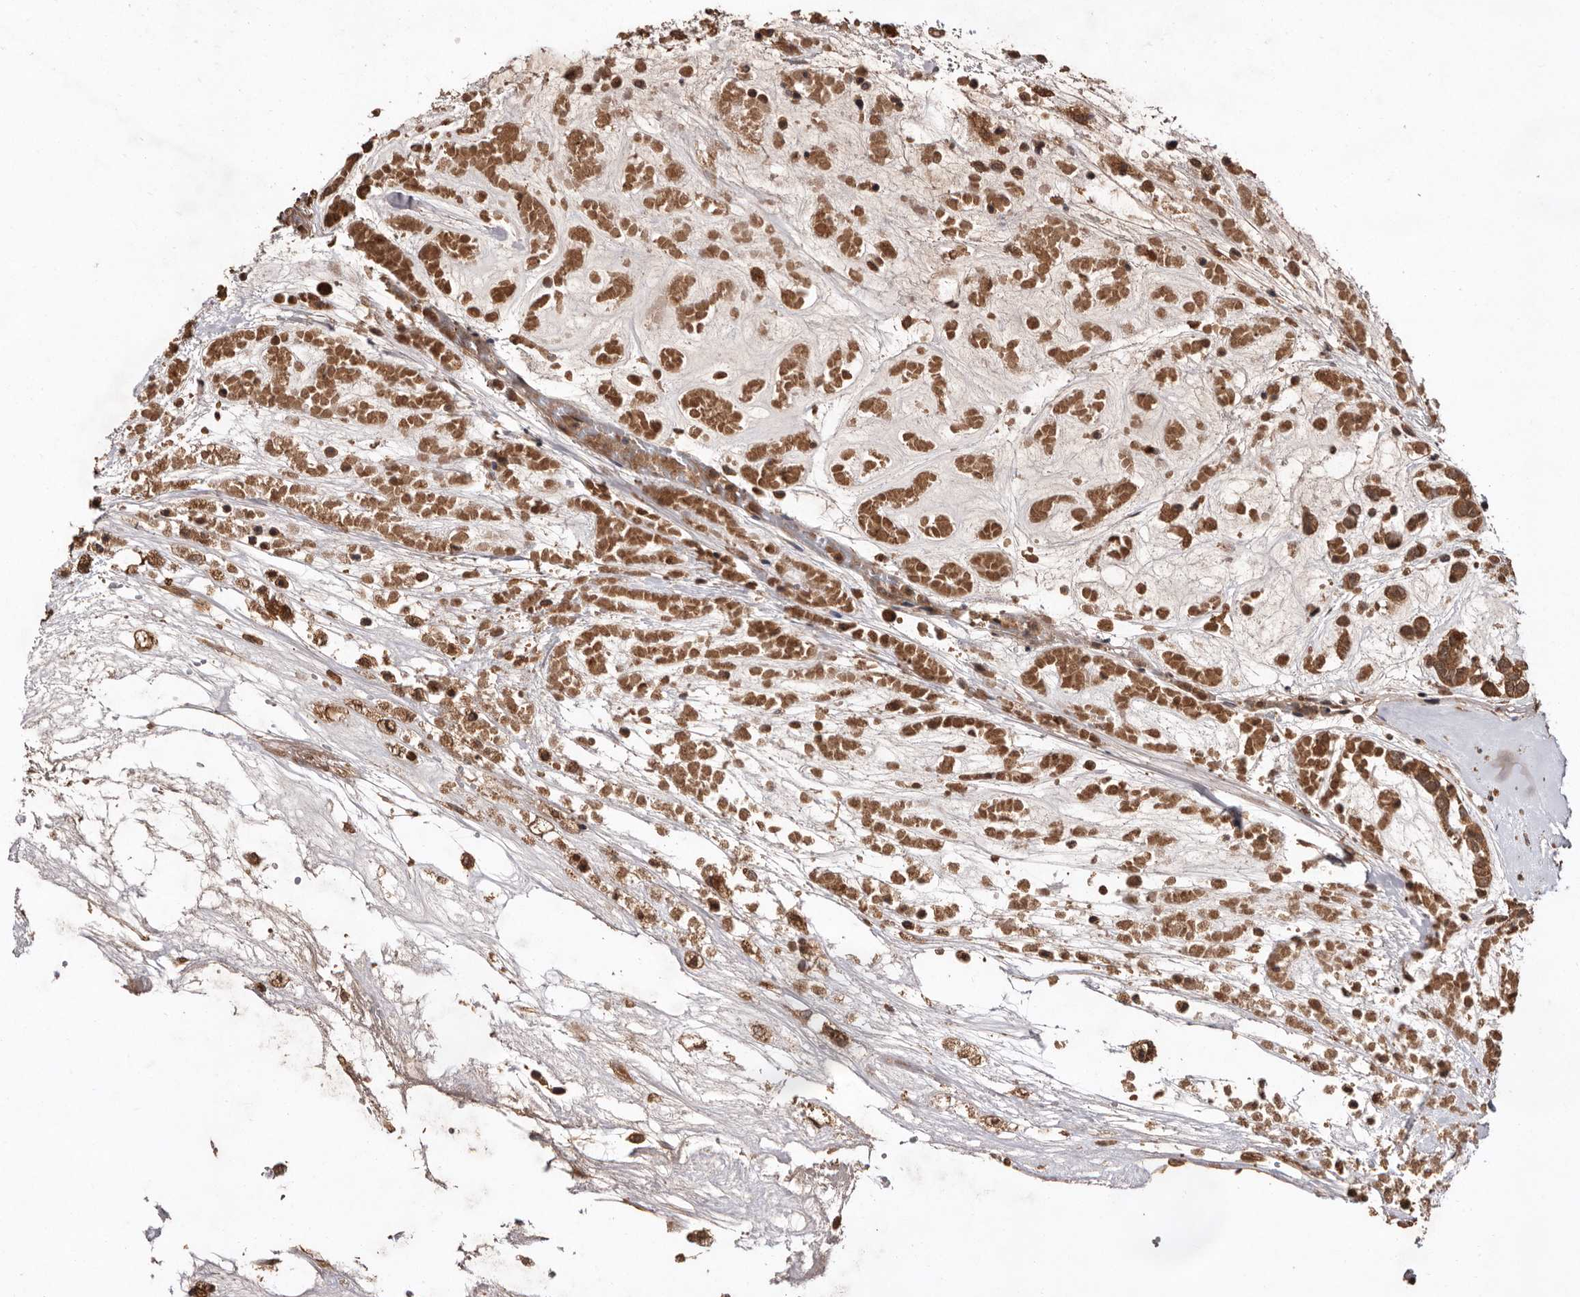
{"staining": {"intensity": "moderate", "quantity": ">75%", "location": "cytoplasmic/membranous,nuclear"}, "tissue": "head and neck cancer", "cell_type": "Tumor cells", "image_type": "cancer", "snomed": [{"axis": "morphology", "description": "Adenocarcinoma, NOS"}, {"axis": "morphology", "description": "Adenoma, NOS"}, {"axis": "topography", "description": "Head-Neck"}], "caption": "Head and neck cancer tissue reveals moderate cytoplasmic/membranous and nuclear staining in approximately >75% of tumor cells, visualized by immunohistochemistry.", "gene": "RWDD1", "patient": {"sex": "female", "age": 55}}